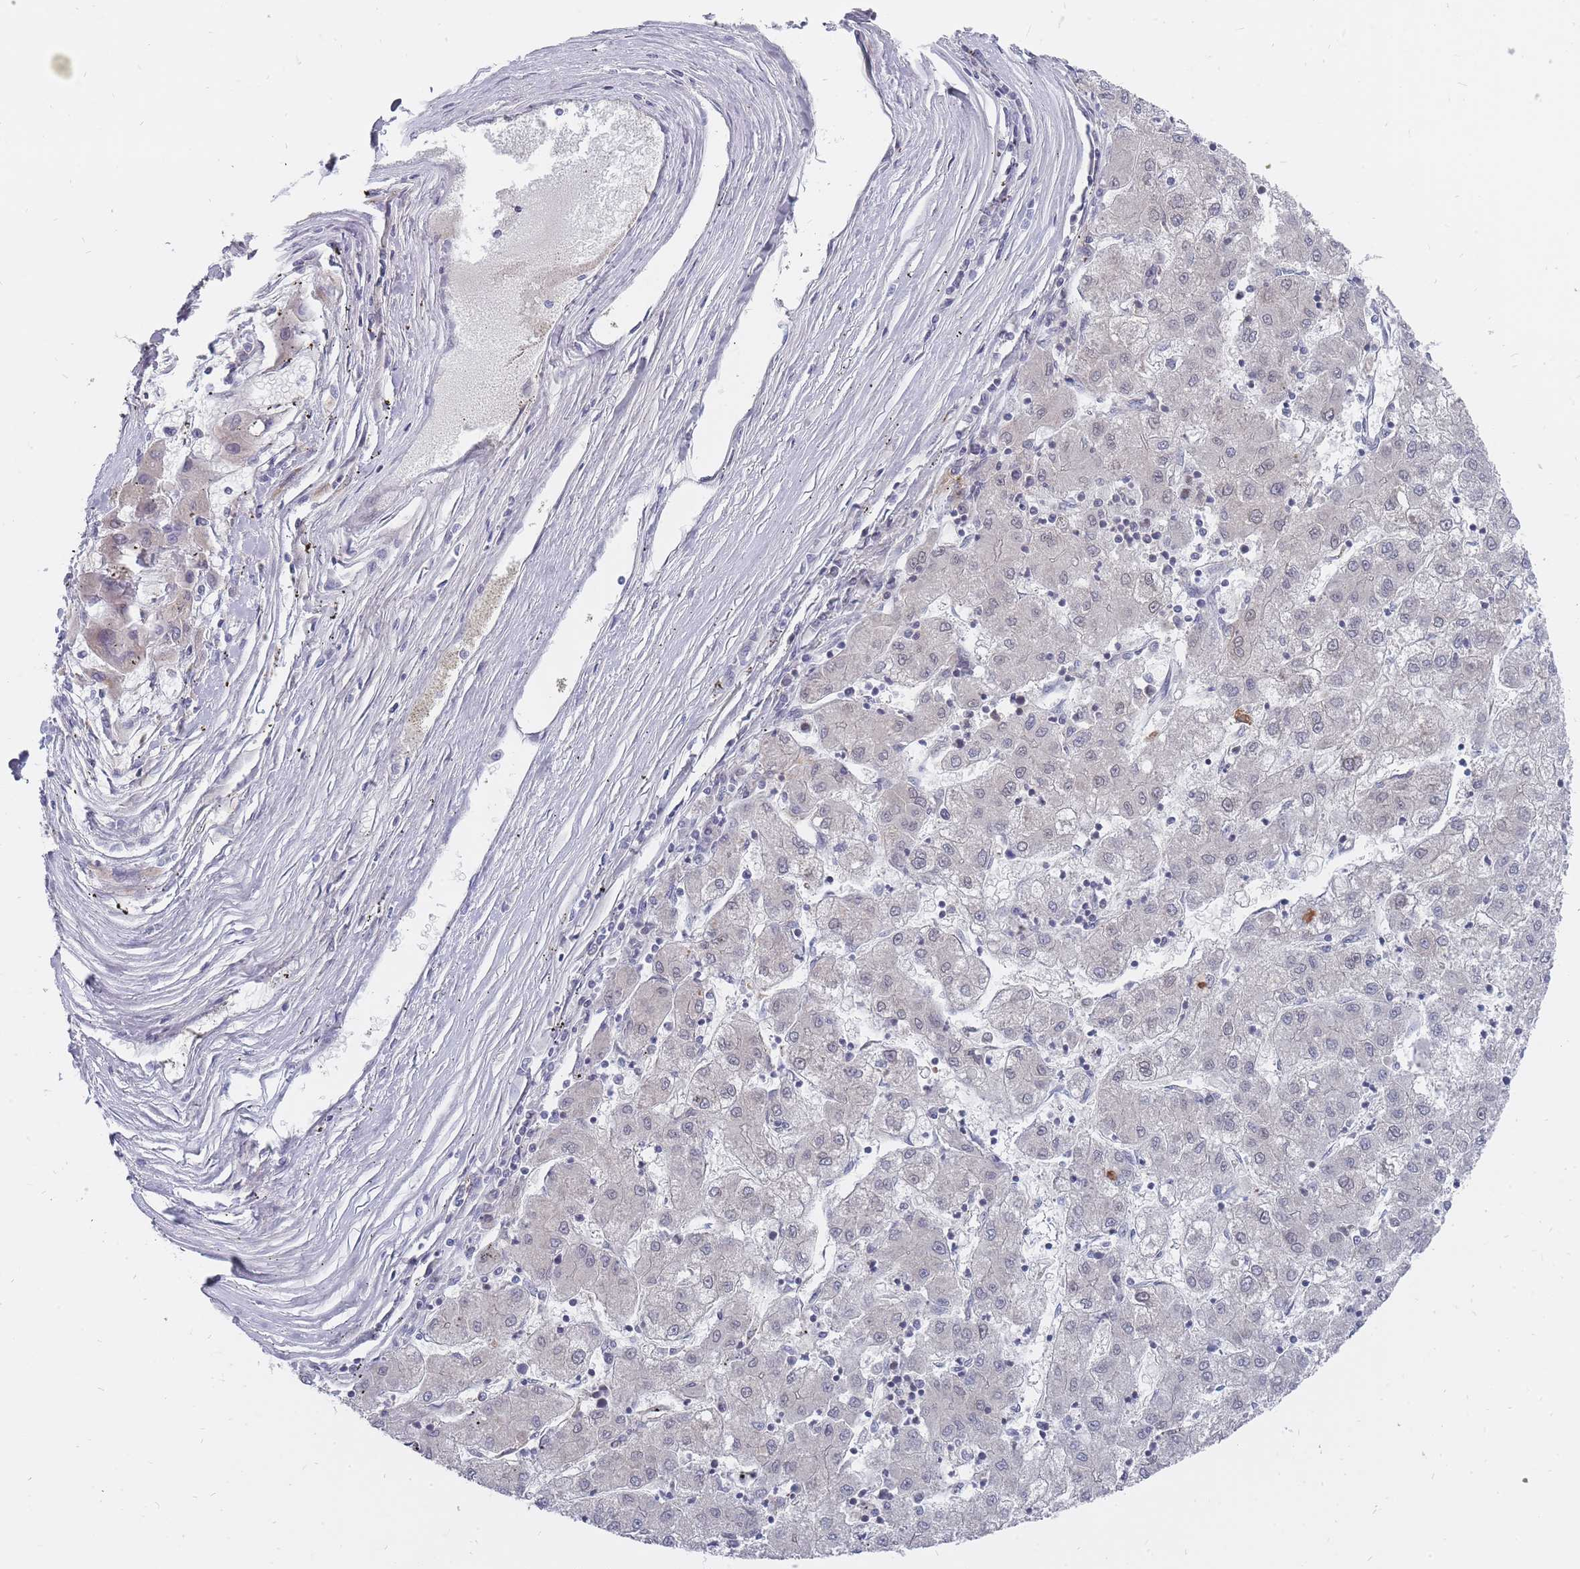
{"staining": {"intensity": "negative", "quantity": "none", "location": "none"}, "tissue": "liver cancer", "cell_type": "Tumor cells", "image_type": "cancer", "snomed": [{"axis": "morphology", "description": "Carcinoma, Hepatocellular, NOS"}, {"axis": "topography", "description": "Liver"}], "caption": "Immunohistochemical staining of human hepatocellular carcinoma (liver) demonstrates no significant positivity in tumor cells. (DAB immunohistochemistry (IHC) visualized using brightfield microscopy, high magnification).", "gene": "GINS1", "patient": {"sex": "male", "age": 72}}